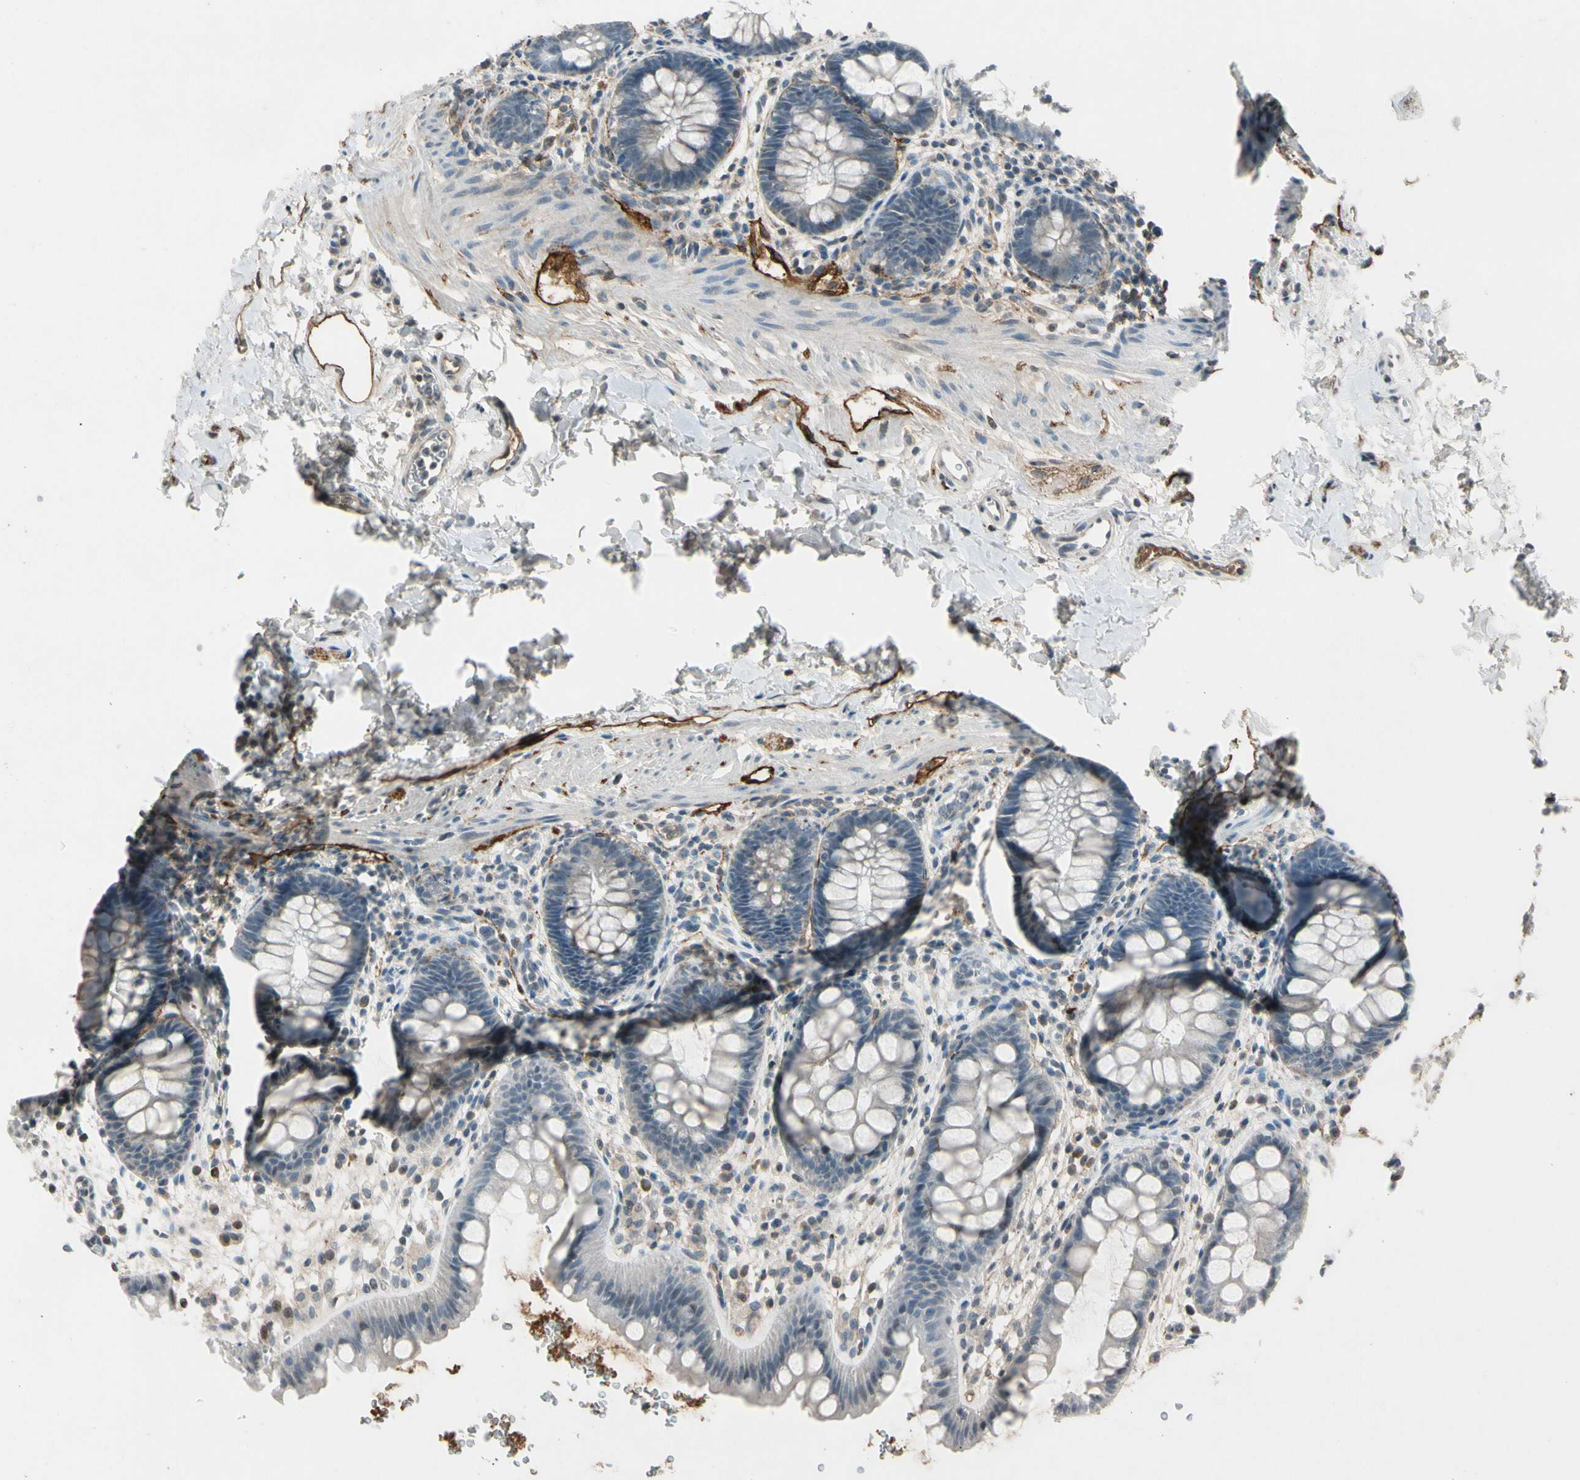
{"staining": {"intensity": "negative", "quantity": "none", "location": "none"}, "tissue": "rectum", "cell_type": "Glandular cells", "image_type": "normal", "snomed": [{"axis": "morphology", "description": "Normal tissue, NOS"}, {"axis": "topography", "description": "Rectum"}], "caption": "DAB immunohistochemical staining of normal rectum demonstrates no significant staining in glandular cells.", "gene": "PDPN", "patient": {"sex": "female", "age": 24}}